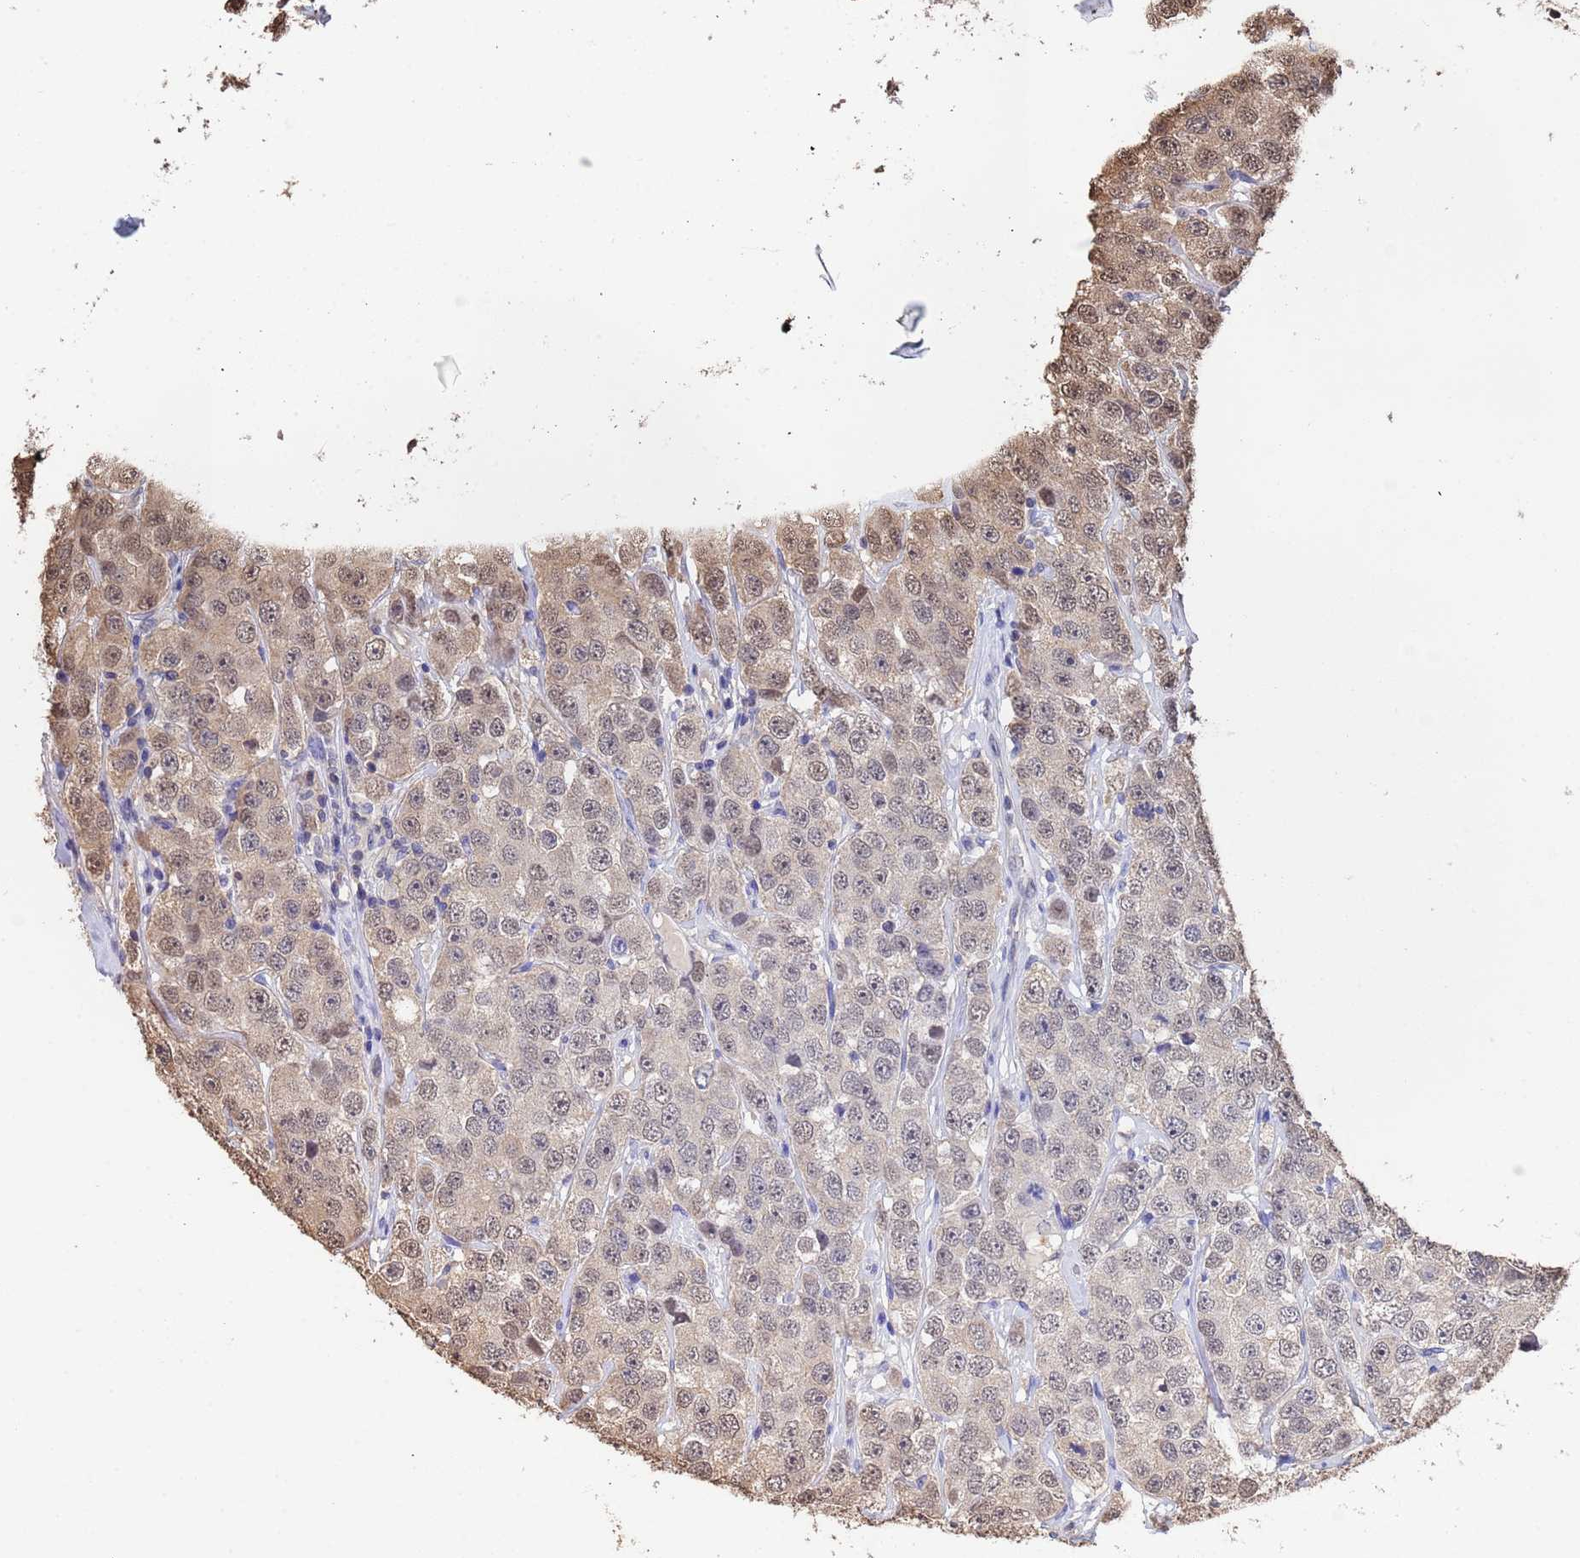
{"staining": {"intensity": "moderate", "quantity": "<25%", "location": "nuclear"}, "tissue": "testis cancer", "cell_type": "Tumor cells", "image_type": "cancer", "snomed": [{"axis": "morphology", "description": "Seminoma, NOS"}, {"axis": "topography", "description": "Testis"}], "caption": "Moderate nuclear protein staining is present in about <25% of tumor cells in testis cancer.", "gene": "SUMO4", "patient": {"sex": "male", "age": 28}}